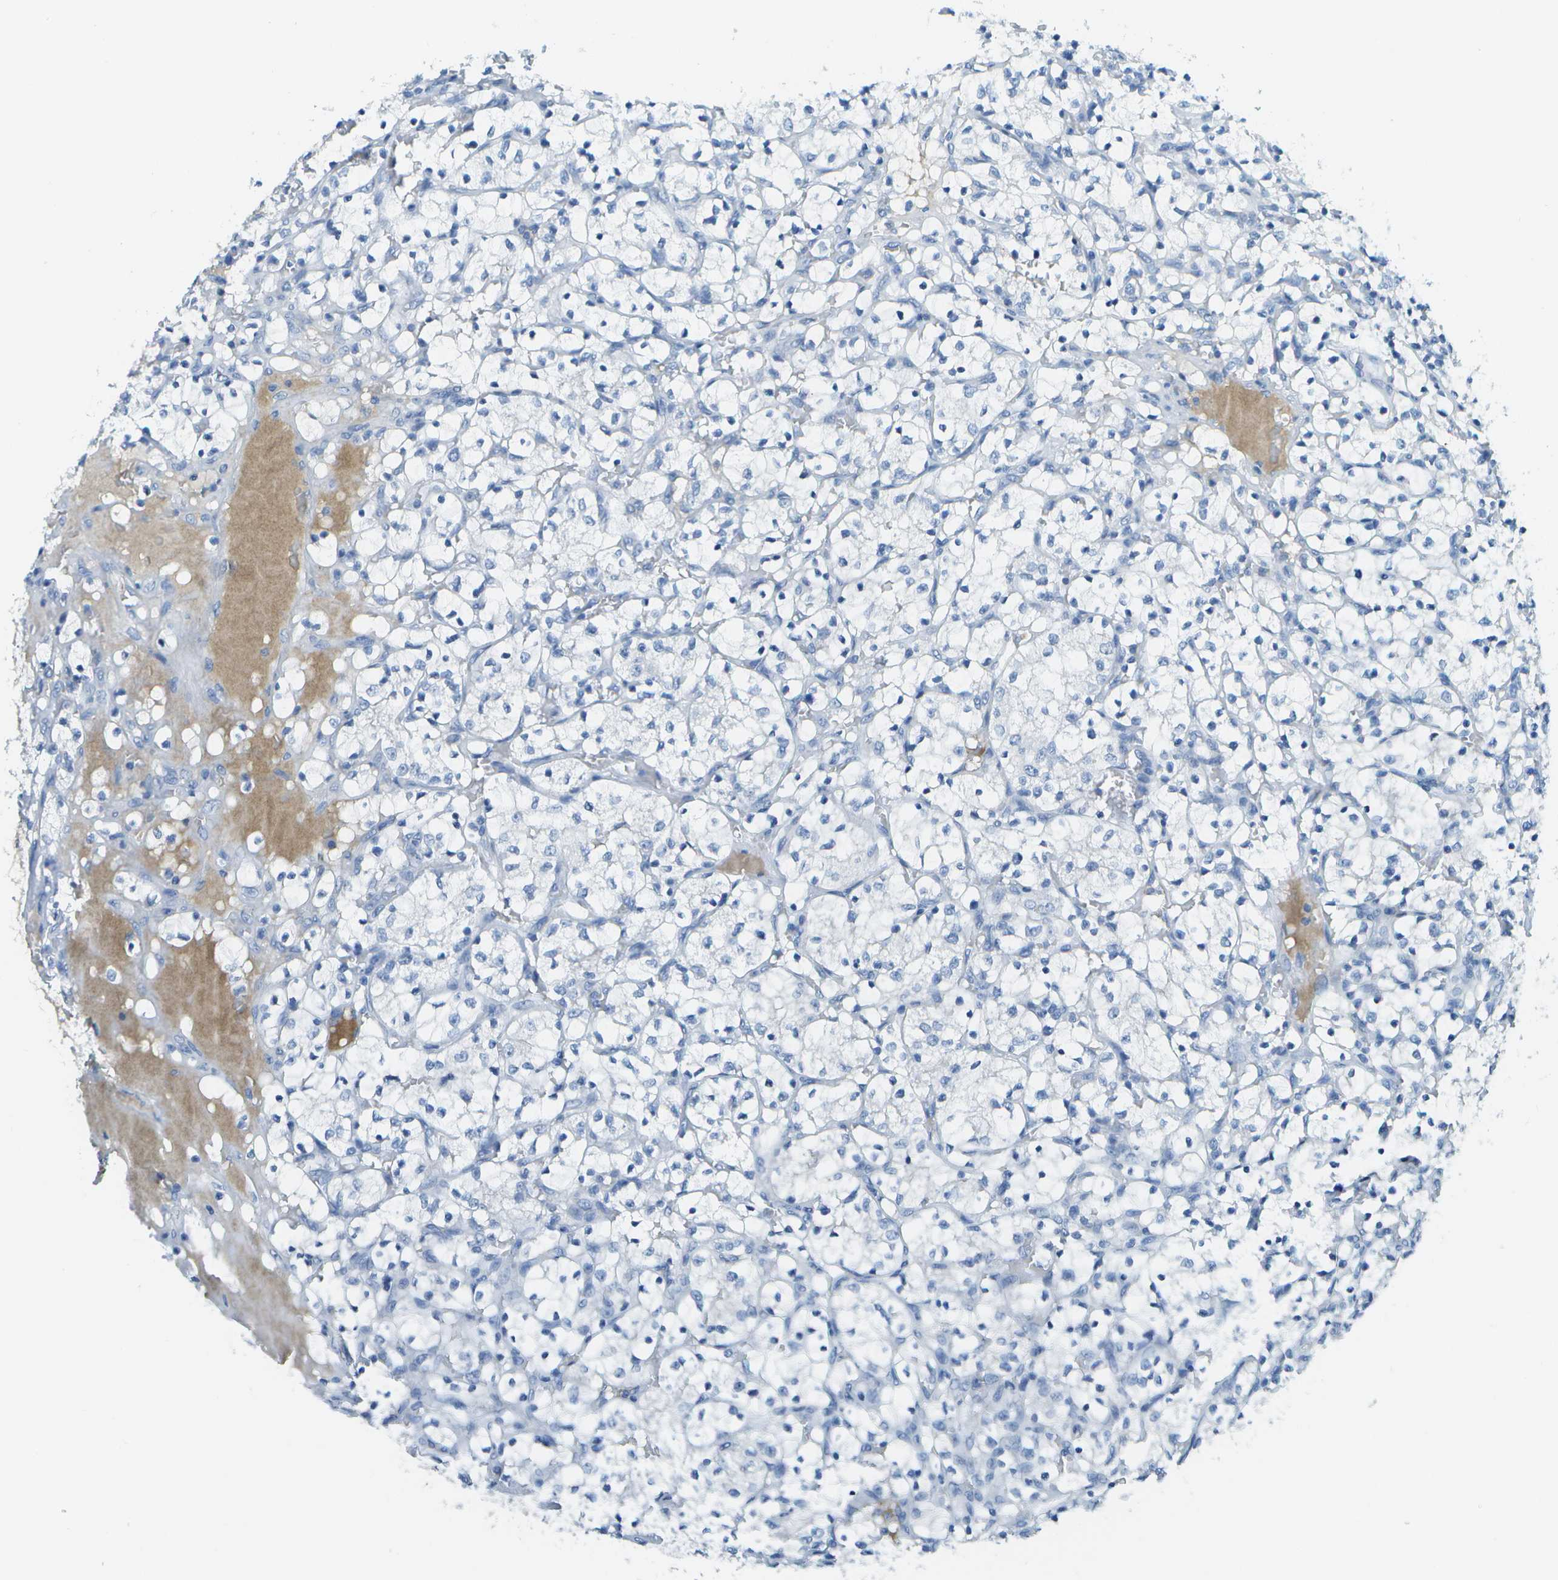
{"staining": {"intensity": "negative", "quantity": "none", "location": "none"}, "tissue": "renal cancer", "cell_type": "Tumor cells", "image_type": "cancer", "snomed": [{"axis": "morphology", "description": "Adenocarcinoma, NOS"}, {"axis": "topography", "description": "Kidney"}], "caption": "The histopathology image demonstrates no significant expression in tumor cells of renal cancer. Brightfield microscopy of immunohistochemistry stained with DAB (3,3'-diaminobenzidine) (brown) and hematoxylin (blue), captured at high magnification.", "gene": "C1S", "patient": {"sex": "female", "age": 69}}